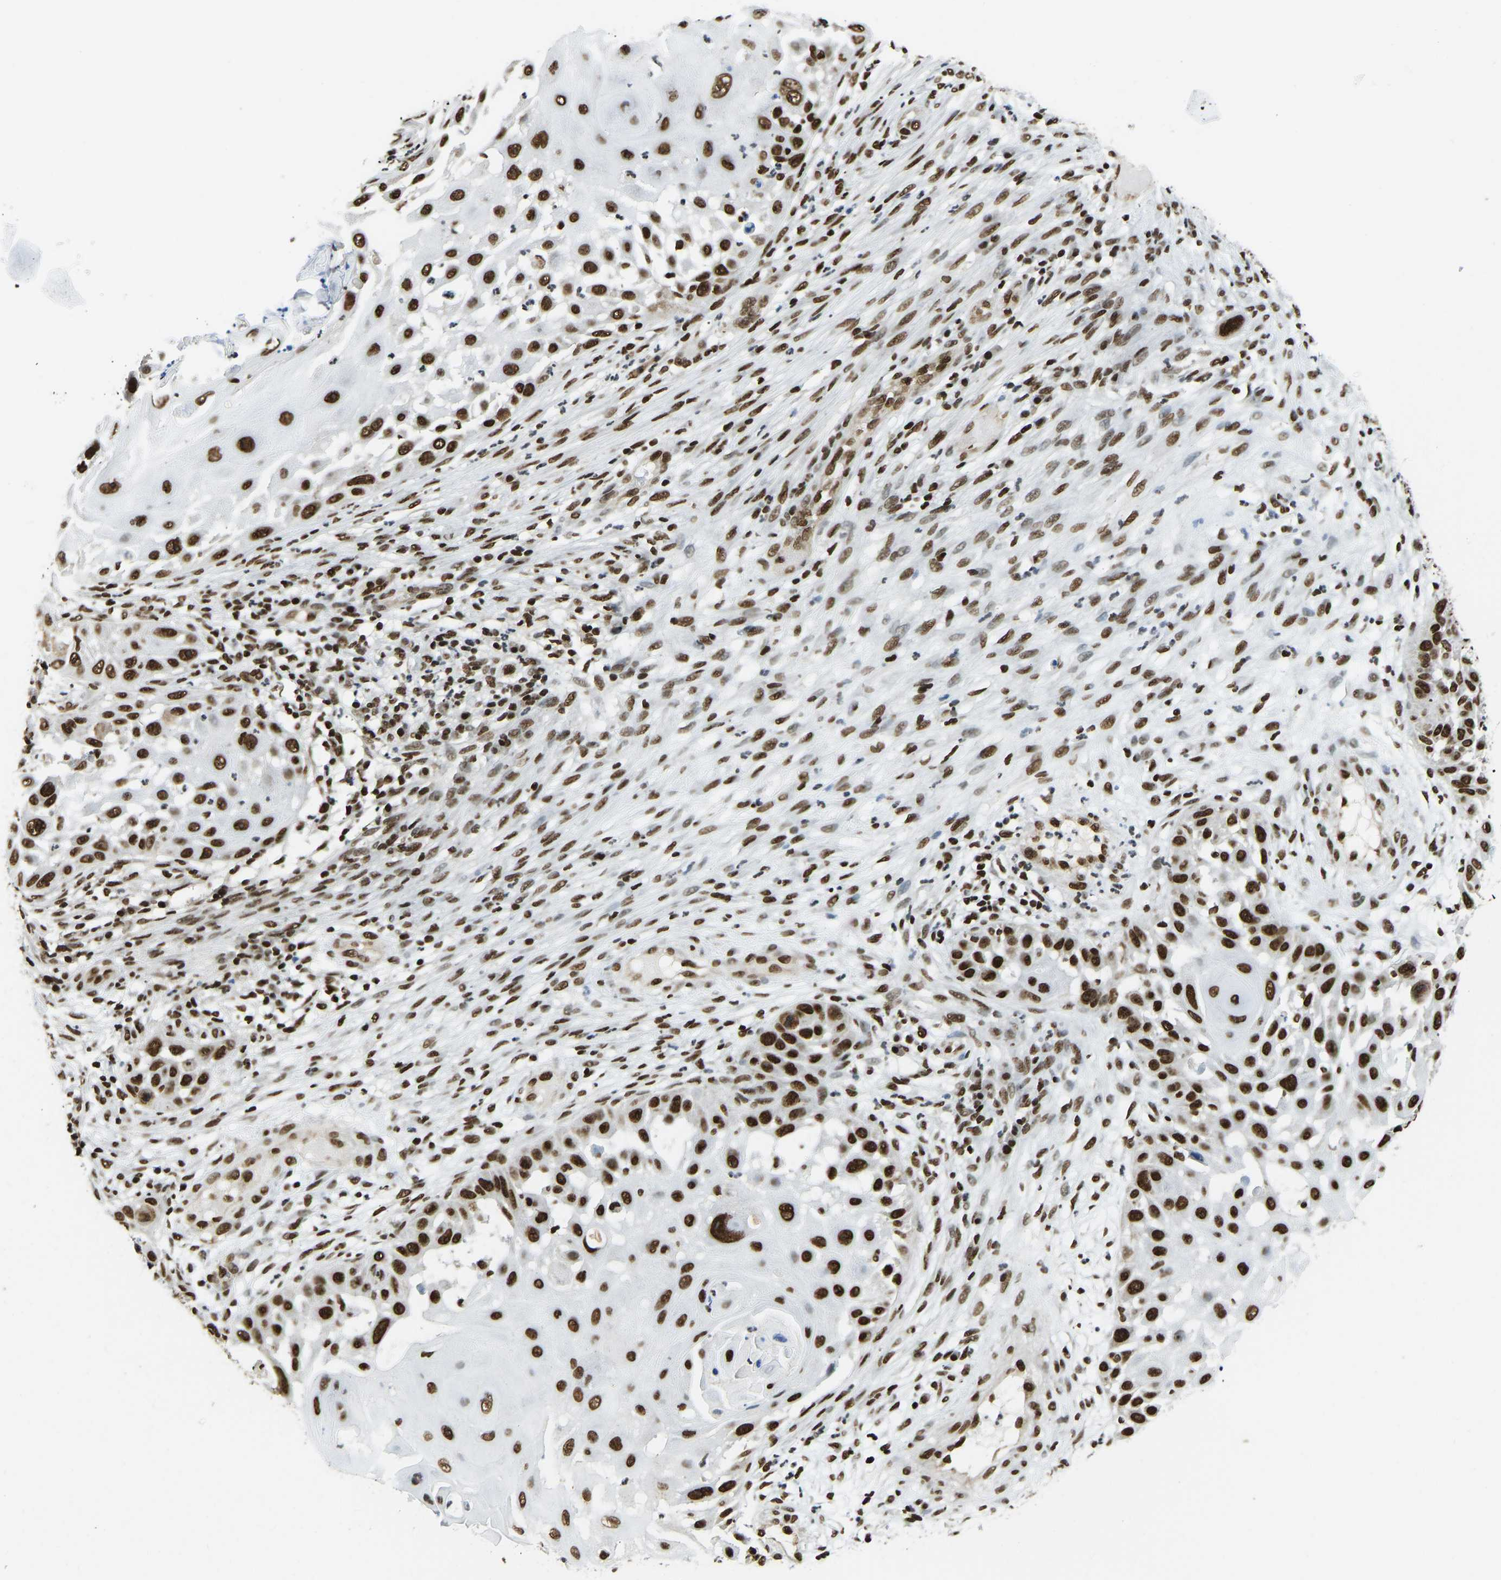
{"staining": {"intensity": "strong", "quantity": ">75%", "location": "nuclear"}, "tissue": "skin cancer", "cell_type": "Tumor cells", "image_type": "cancer", "snomed": [{"axis": "morphology", "description": "Squamous cell carcinoma, NOS"}, {"axis": "topography", "description": "Skin"}], "caption": "This is an image of immunohistochemistry (IHC) staining of squamous cell carcinoma (skin), which shows strong expression in the nuclear of tumor cells.", "gene": "ZSCAN20", "patient": {"sex": "female", "age": 44}}